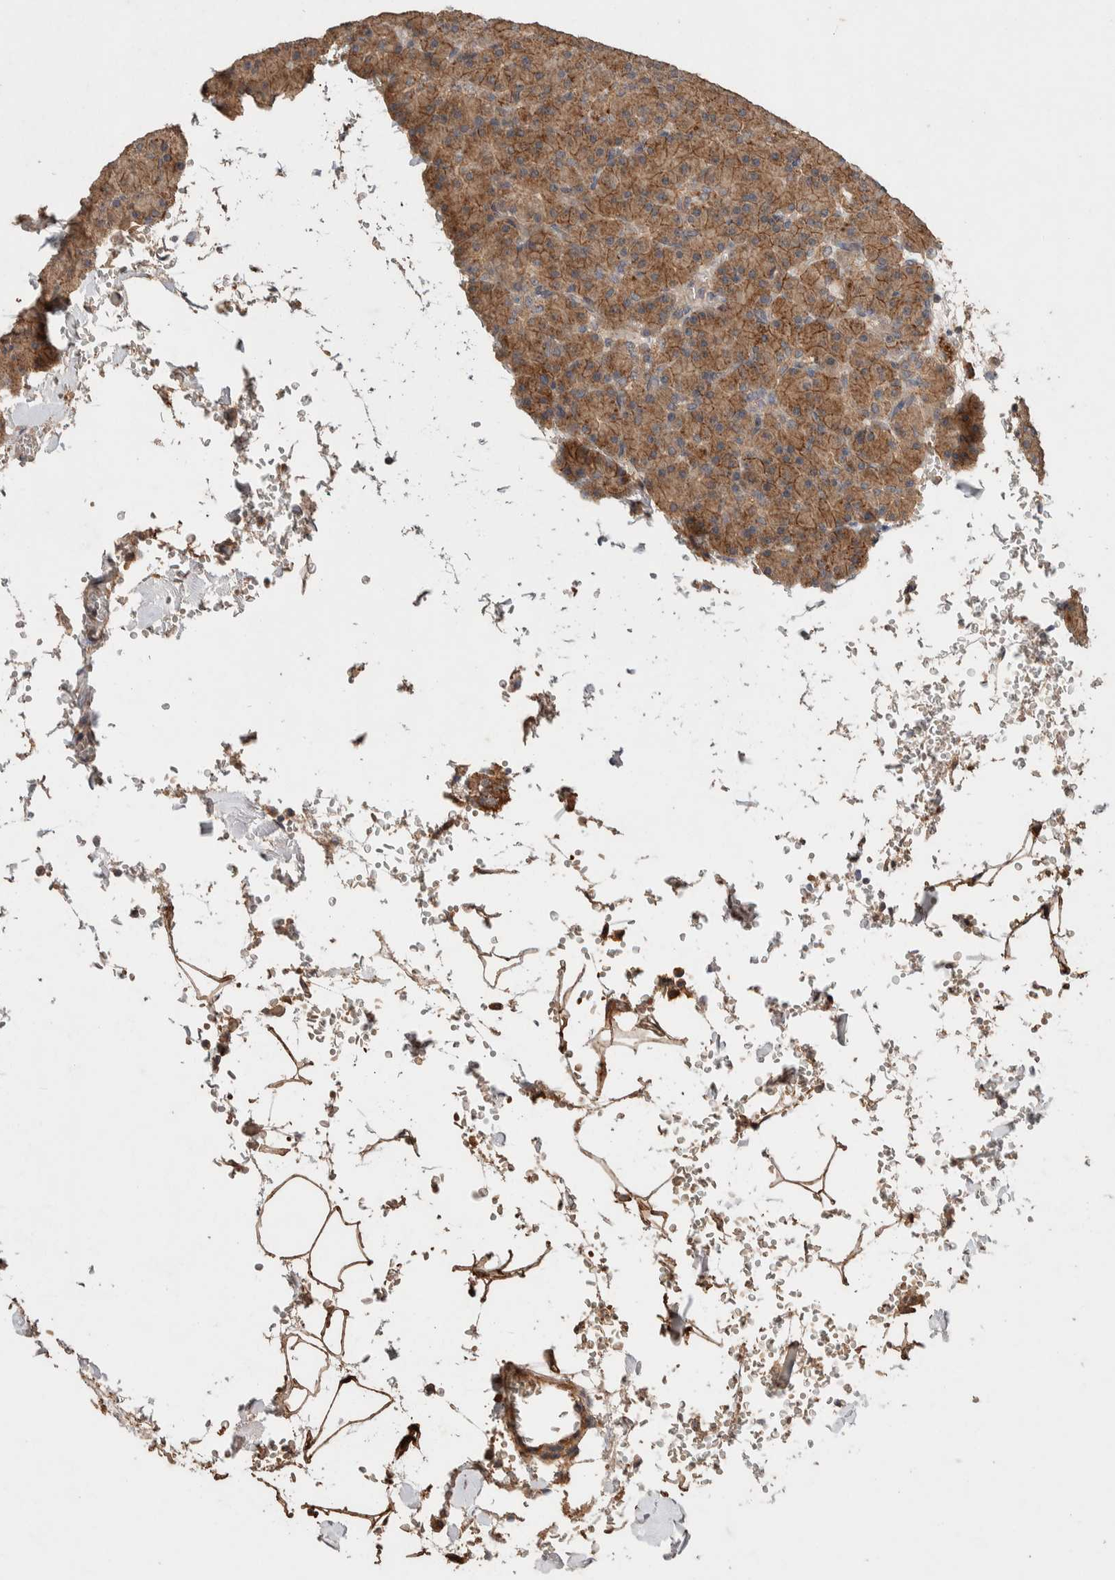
{"staining": {"intensity": "moderate", "quantity": ">75%", "location": "cytoplasmic/membranous"}, "tissue": "pancreas", "cell_type": "Exocrine glandular cells", "image_type": "normal", "snomed": [{"axis": "morphology", "description": "Normal tissue, NOS"}, {"axis": "topography", "description": "Pancreas"}], "caption": "A brown stain shows moderate cytoplasmic/membranous expression of a protein in exocrine glandular cells of benign pancreas. The staining is performed using DAB (3,3'-diaminobenzidine) brown chromogen to label protein expression. The nuclei are counter-stained blue using hematoxylin.", "gene": "KCNJ5", "patient": {"sex": "female", "age": 43}}